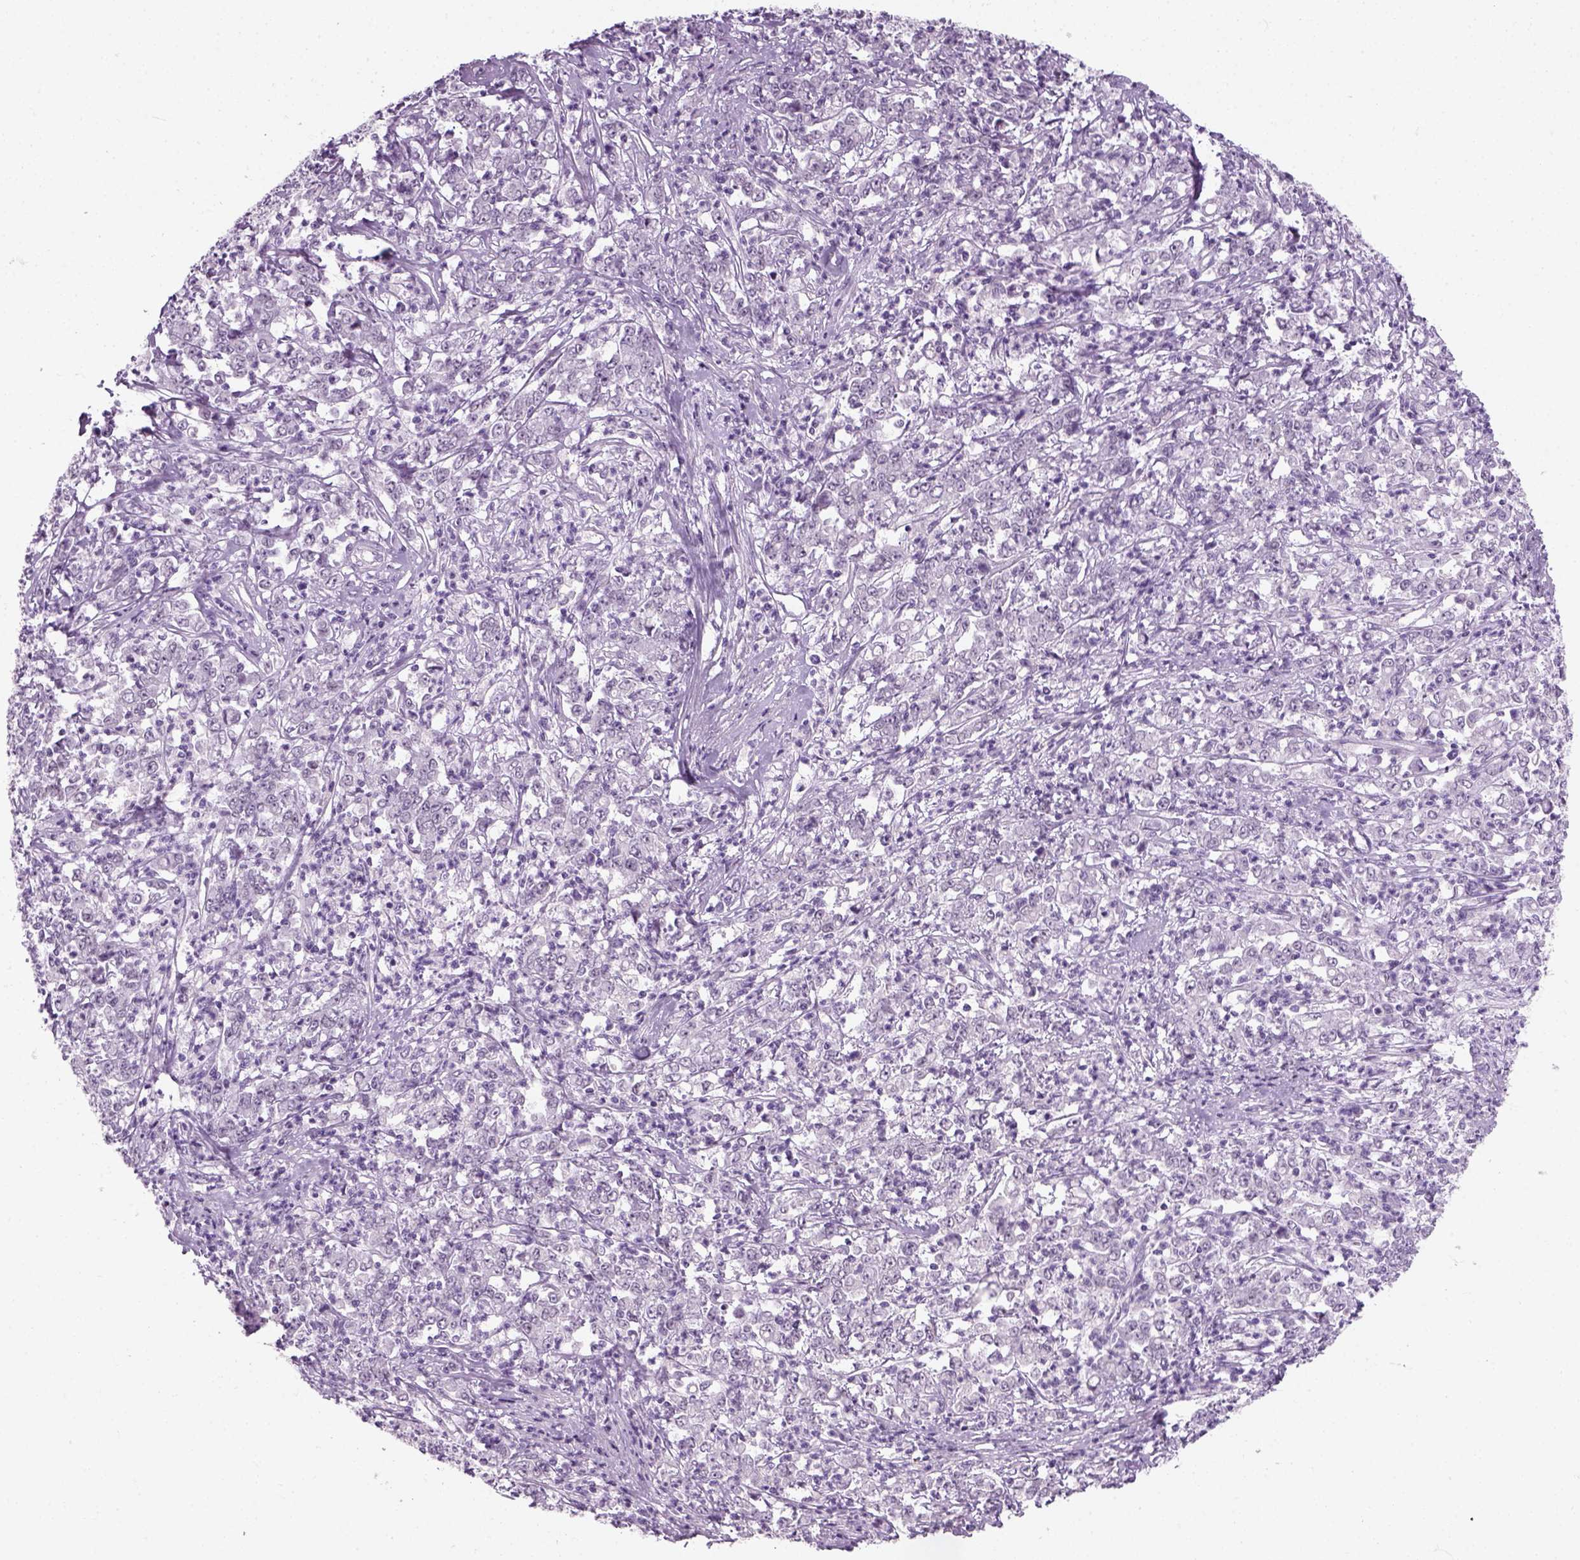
{"staining": {"intensity": "negative", "quantity": "none", "location": "none"}, "tissue": "stomach cancer", "cell_type": "Tumor cells", "image_type": "cancer", "snomed": [{"axis": "morphology", "description": "Adenocarcinoma, NOS"}, {"axis": "topography", "description": "Stomach, lower"}], "caption": "Stomach cancer (adenocarcinoma) was stained to show a protein in brown. There is no significant expression in tumor cells.", "gene": "ZNF865", "patient": {"sex": "female", "age": 71}}